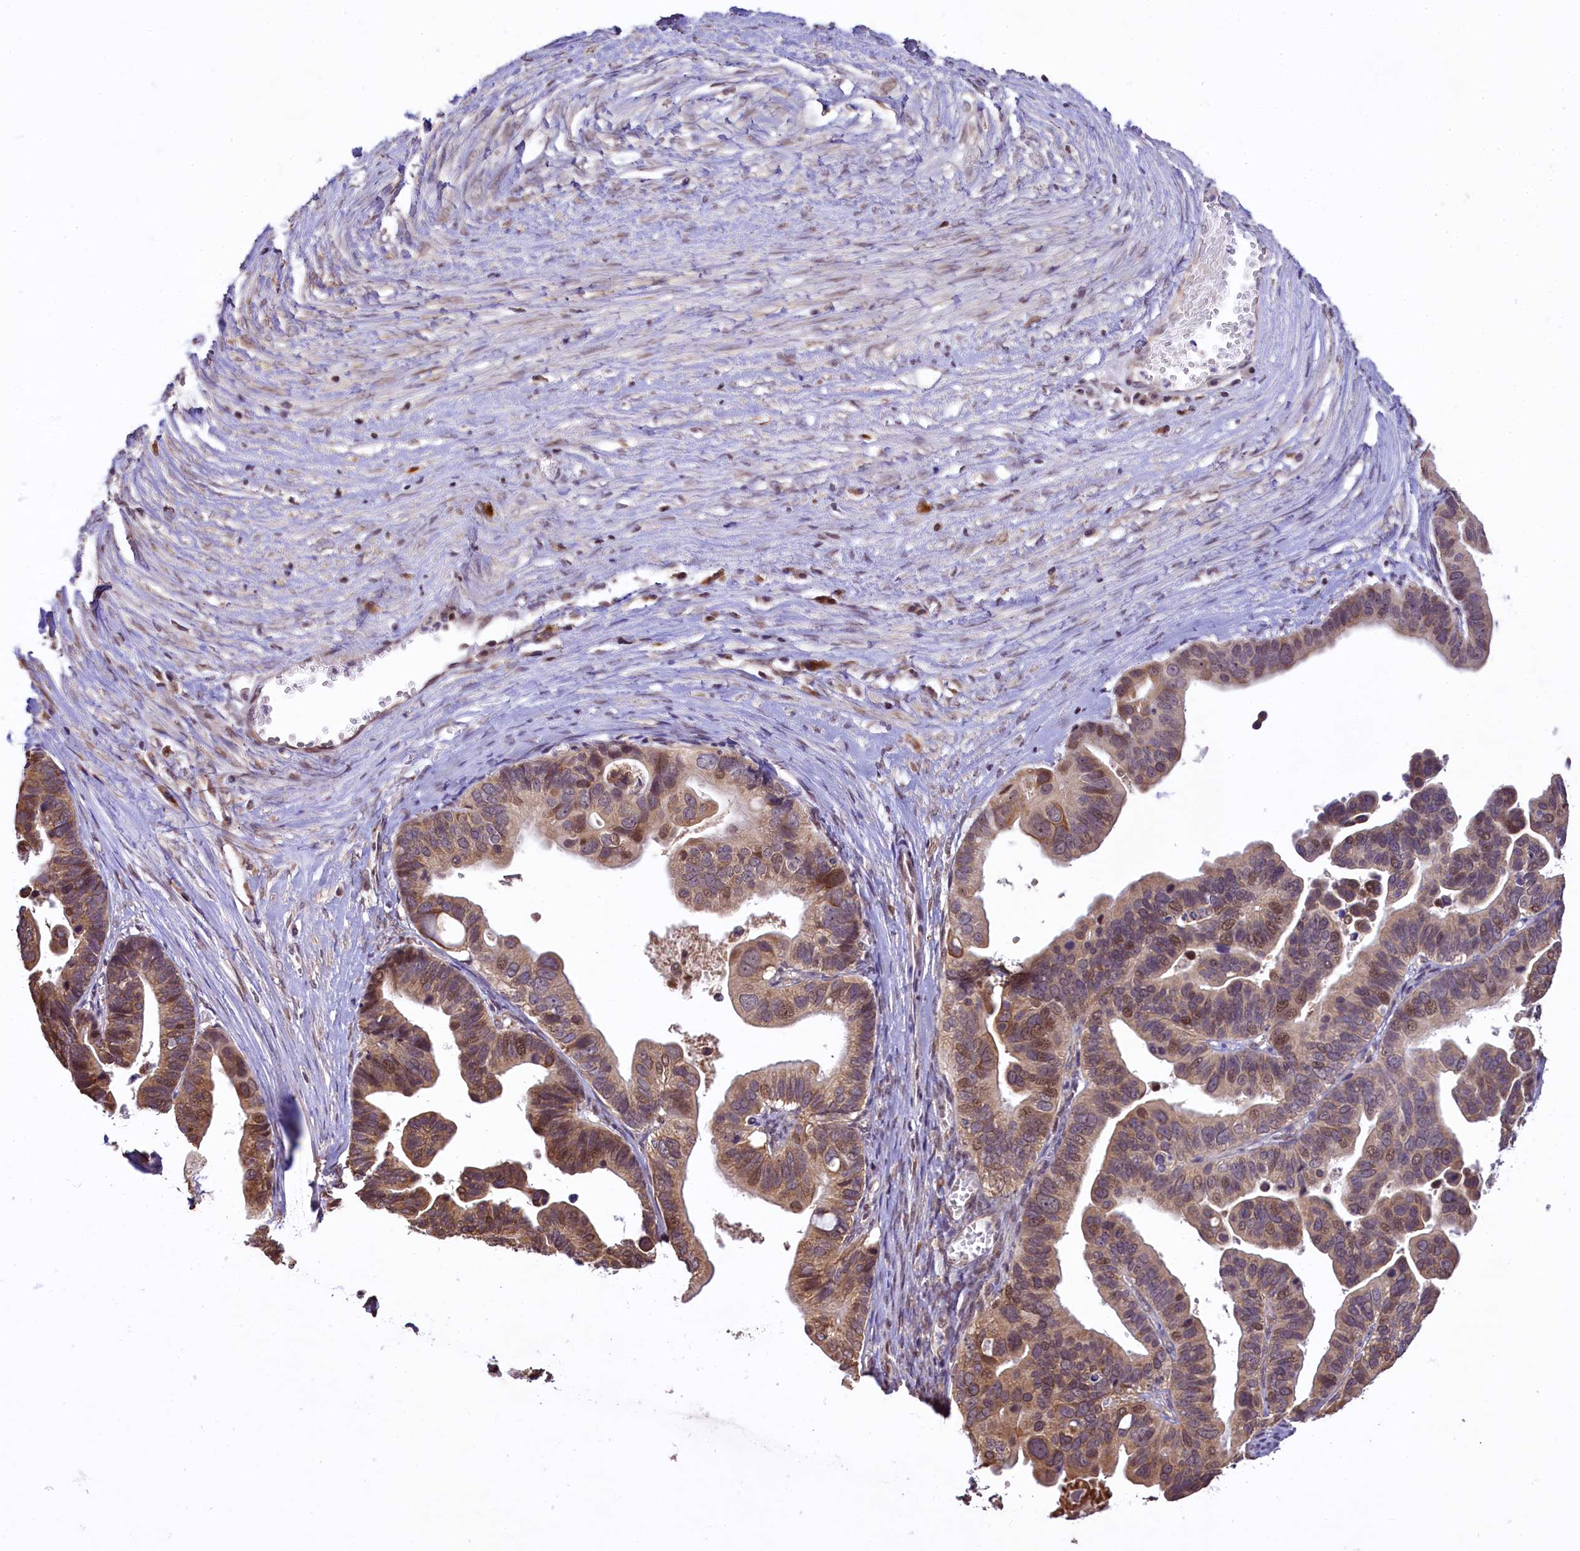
{"staining": {"intensity": "moderate", "quantity": ">75%", "location": "cytoplasmic/membranous,nuclear"}, "tissue": "ovarian cancer", "cell_type": "Tumor cells", "image_type": "cancer", "snomed": [{"axis": "morphology", "description": "Cystadenocarcinoma, serous, NOS"}, {"axis": "topography", "description": "Ovary"}], "caption": "Tumor cells demonstrate medium levels of moderate cytoplasmic/membranous and nuclear expression in about >75% of cells in human ovarian cancer.", "gene": "RBBP8", "patient": {"sex": "female", "age": 56}}